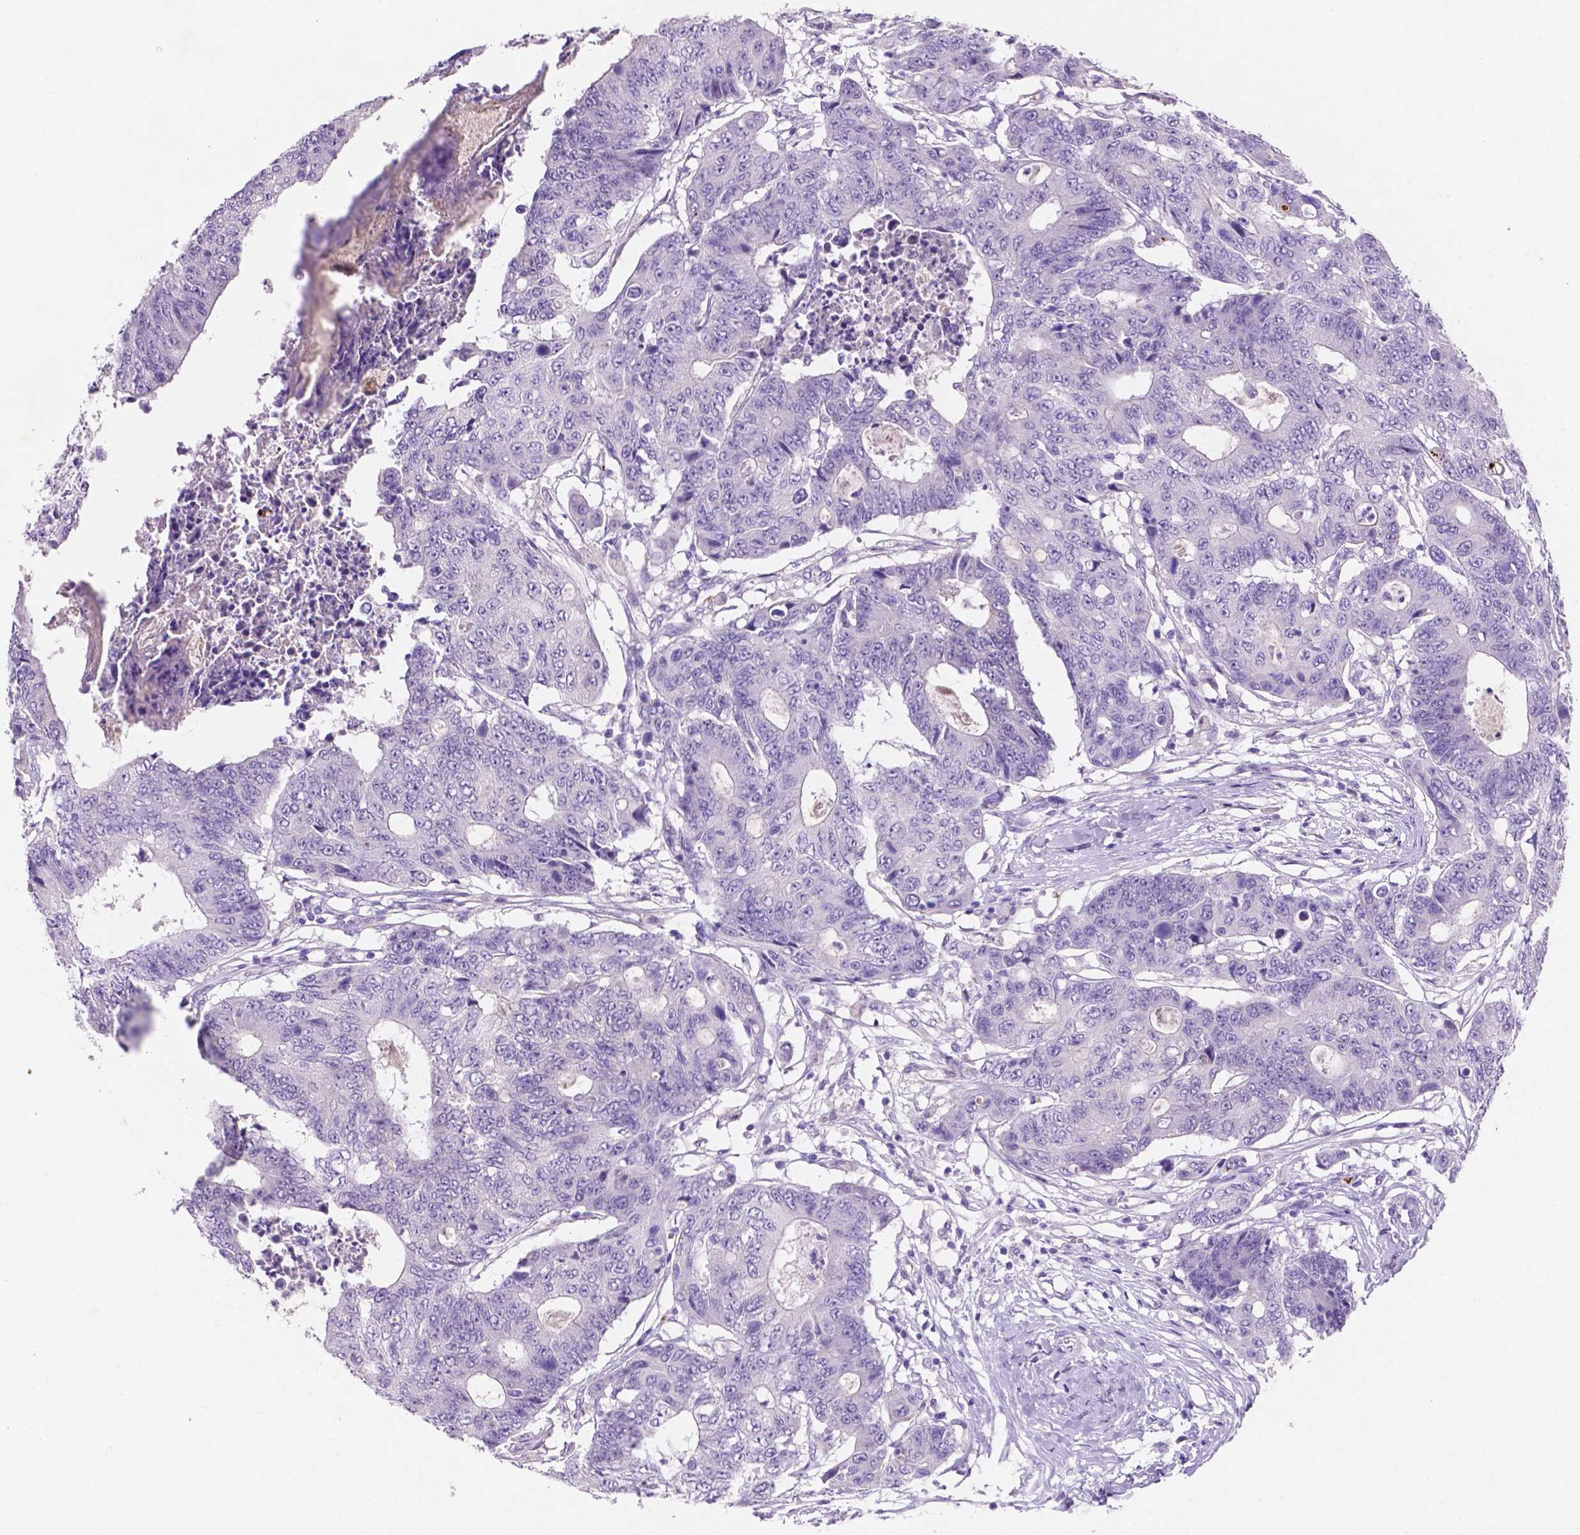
{"staining": {"intensity": "negative", "quantity": "none", "location": "none"}, "tissue": "colorectal cancer", "cell_type": "Tumor cells", "image_type": "cancer", "snomed": [{"axis": "morphology", "description": "Adenocarcinoma, NOS"}, {"axis": "topography", "description": "Colon"}], "caption": "An image of colorectal cancer (adenocarcinoma) stained for a protein shows no brown staining in tumor cells. (Stains: DAB immunohistochemistry with hematoxylin counter stain, Microscopy: brightfield microscopy at high magnification).", "gene": "EBLN2", "patient": {"sex": "female", "age": 48}}